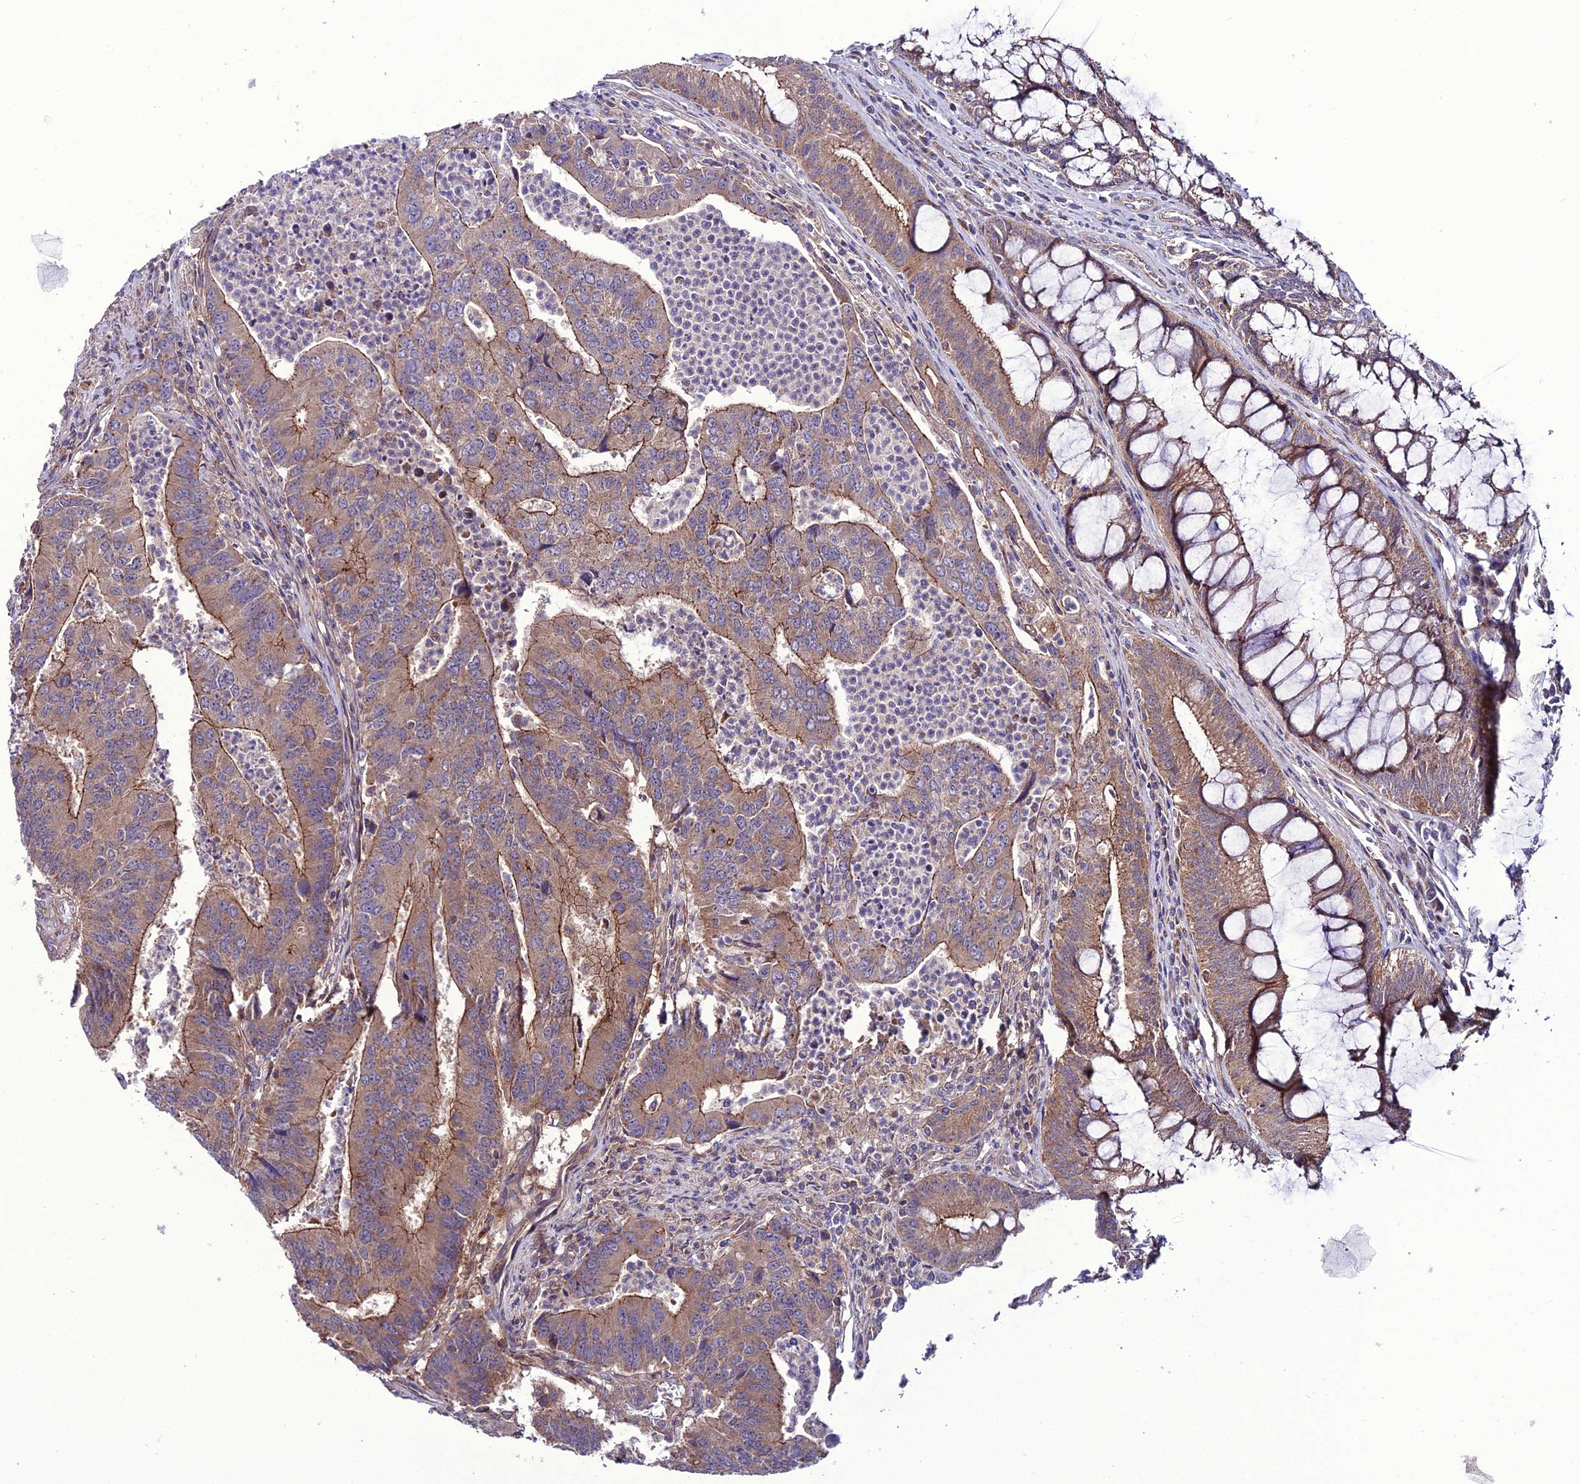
{"staining": {"intensity": "moderate", "quantity": ">75%", "location": "cytoplasmic/membranous"}, "tissue": "colorectal cancer", "cell_type": "Tumor cells", "image_type": "cancer", "snomed": [{"axis": "morphology", "description": "Adenocarcinoma, NOS"}, {"axis": "topography", "description": "Colon"}], "caption": "This histopathology image demonstrates immunohistochemistry (IHC) staining of human adenocarcinoma (colorectal), with medium moderate cytoplasmic/membranous positivity in about >75% of tumor cells.", "gene": "PPIL3", "patient": {"sex": "female", "age": 67}}